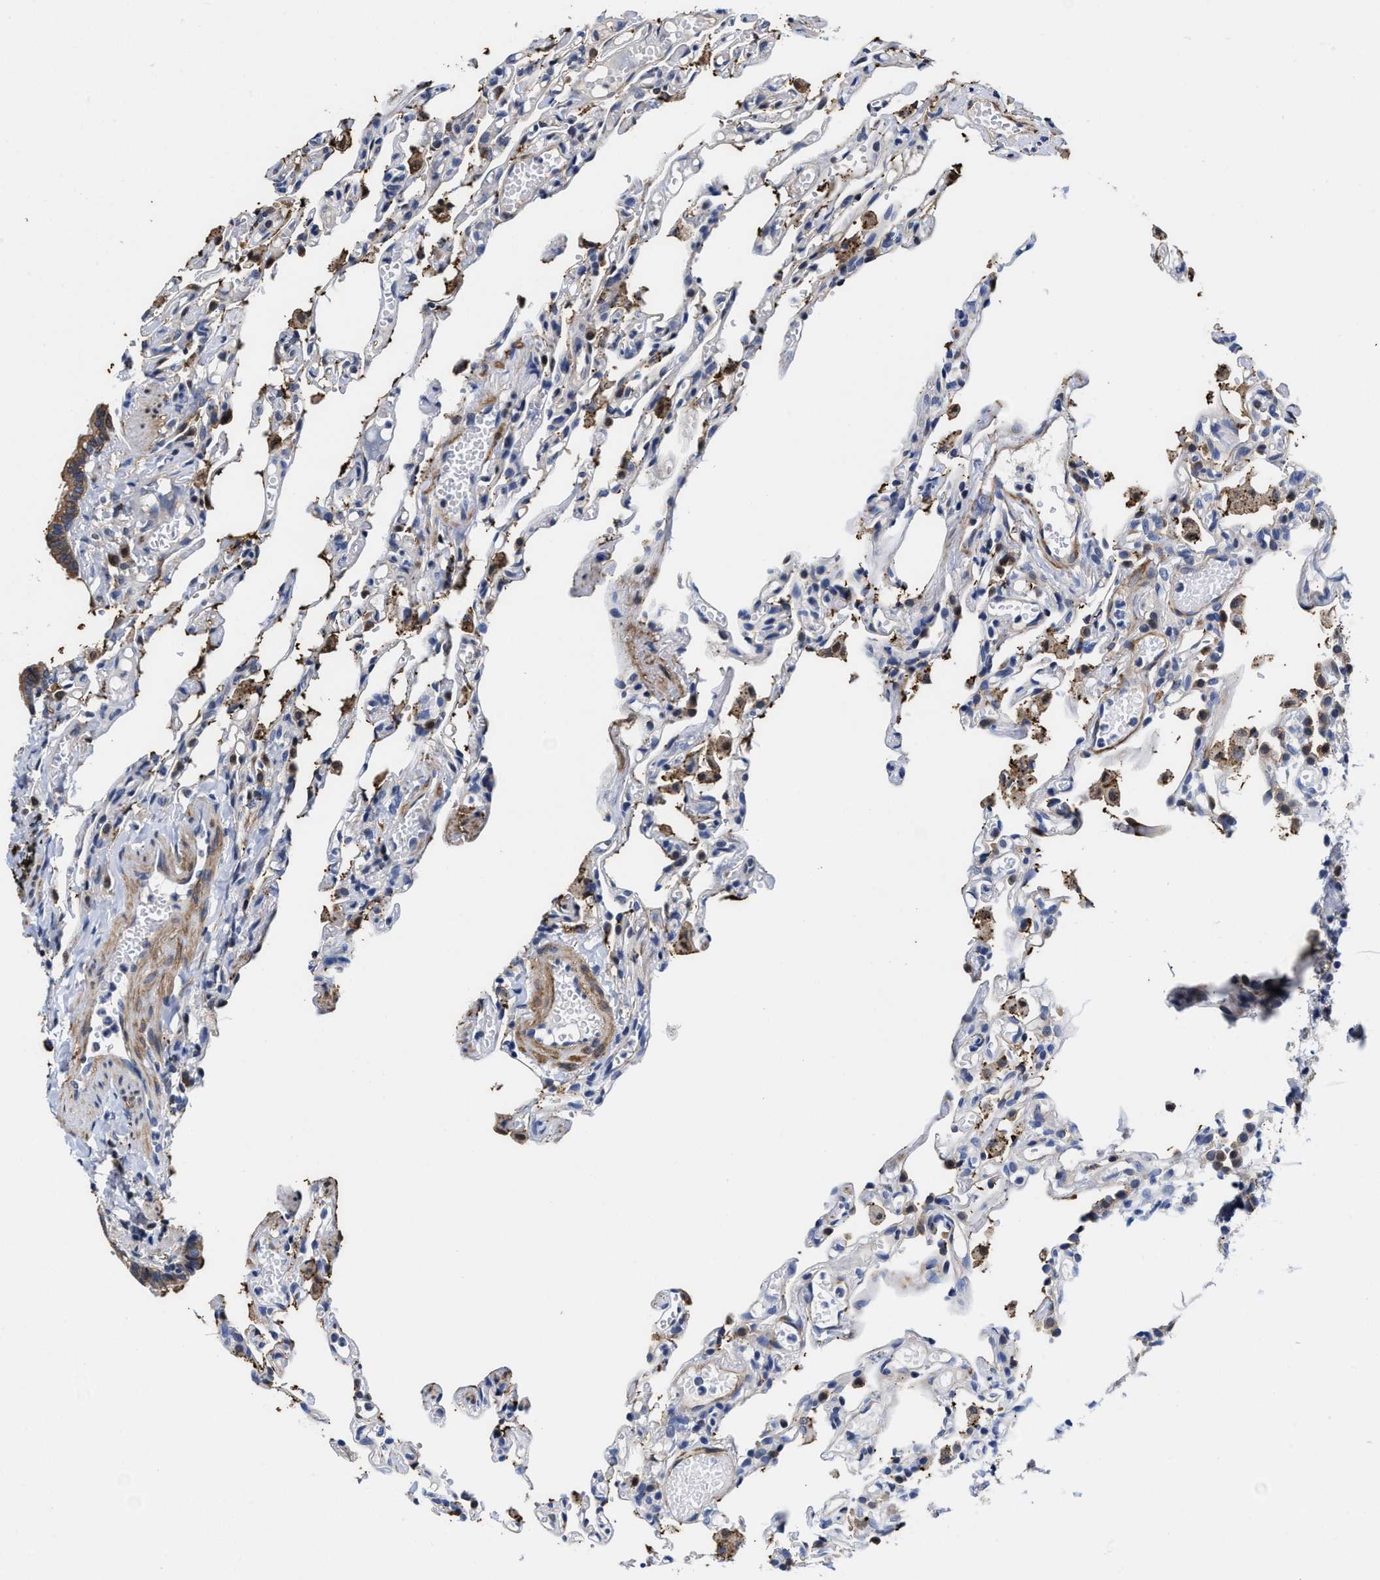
{"staining": {"intensity": "weak", "quantity": "<25%", "location": "cytoplasmic/membranous"}, "tissue": "lung", "cell_type": "Alveolar cells", "image_type": "normal", "snomed": [{"axis": "morphology", "description": "Normal tissue, NOS"}, {"axis": "topography", "description": "Lung"}], "caption": "Immunohistochemistry (IHC) photomicrograph of normal lung stained for a protein (brown), which shows no staining in alveolar cells. (DAB (3,3'-diaminobenzidine) immunohistochemistry visualized using brightfield microscopy, high magnification).", "gene": "KIF12", "patient": {"sex": "male", "age": 21}}